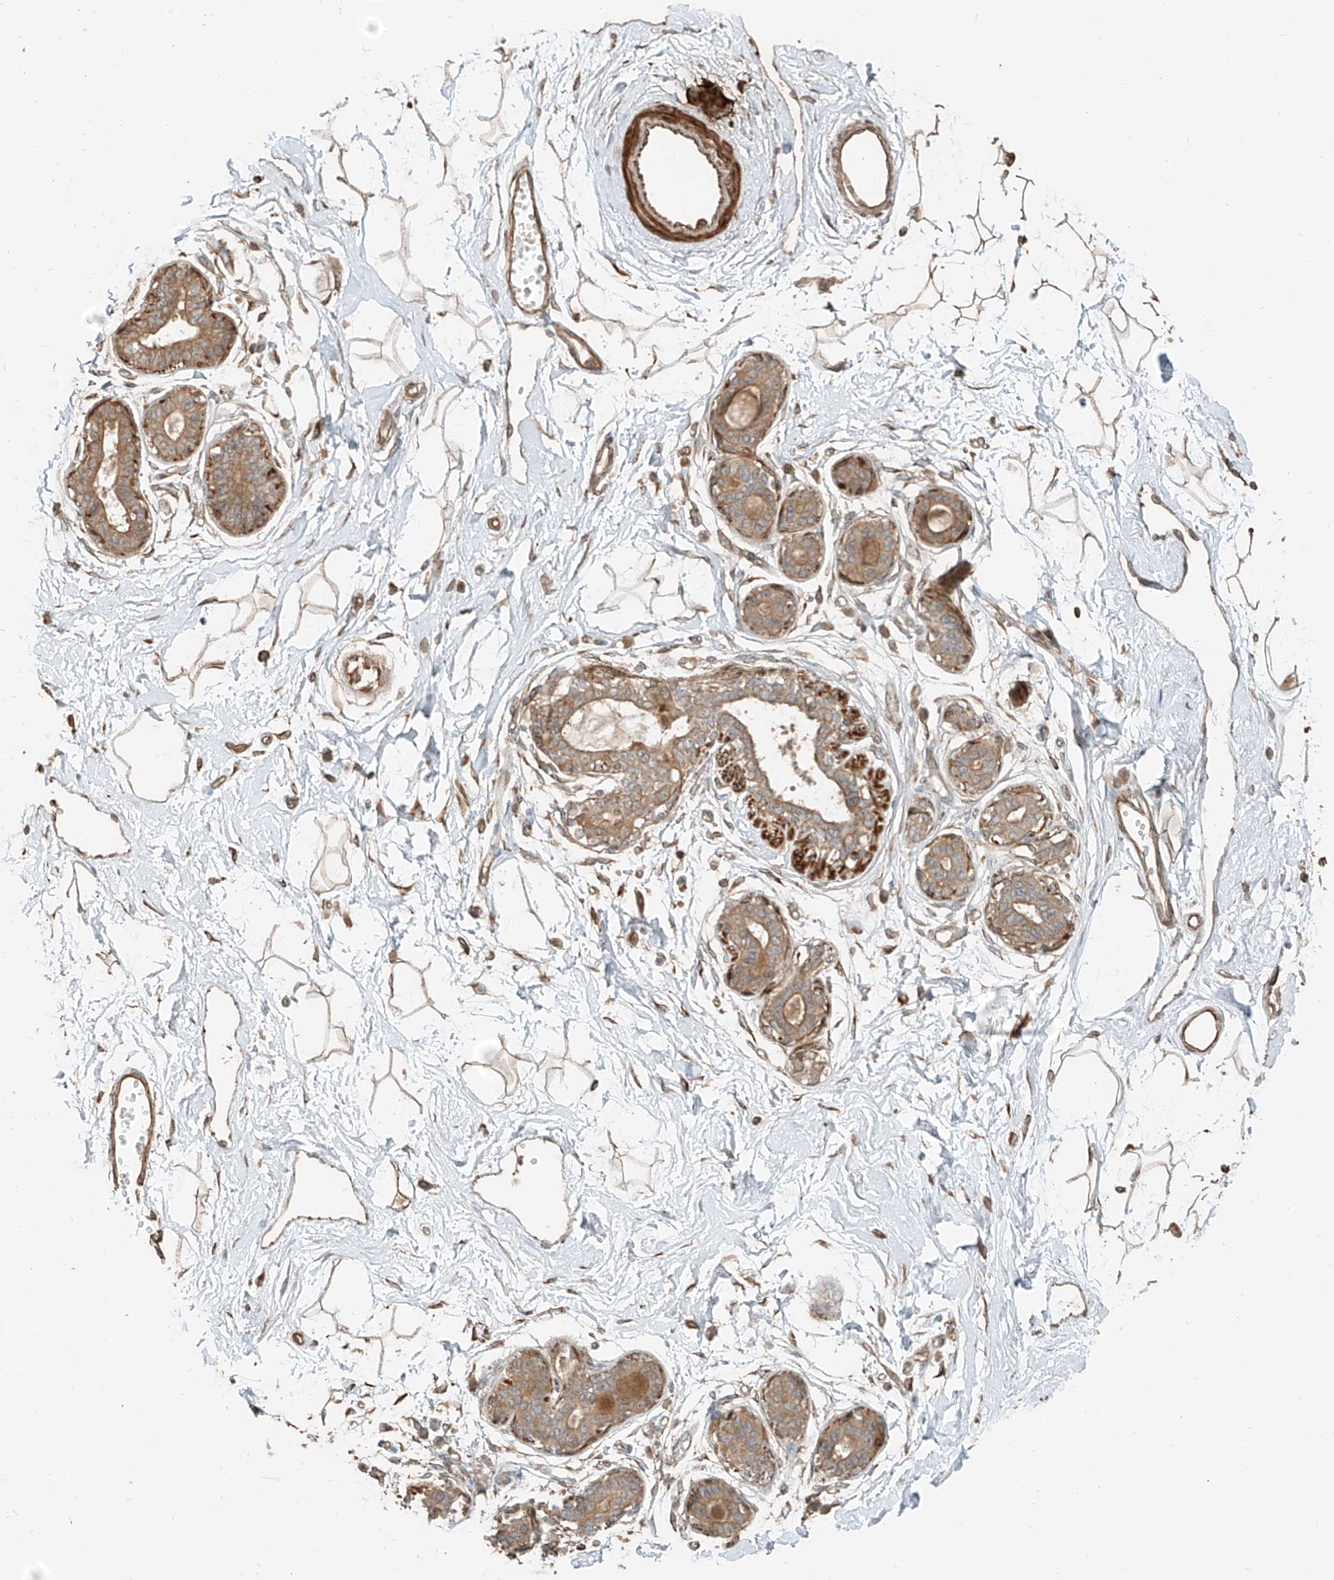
{"staining": {"intensity": "weak", "quantity": "25%-75%", "location": "cytoplasmic/membranous"}, "tissue": "breast", "cell_type": "Adipocytes", "image_type": "normal", "snomed": [{"axis": "morphology", "description": "Normal tissue, NOS"}, {"axis": "topography", "description": "Breast"}], "caption": "This histopathology image displays immunohistochemistry (IHC) staining of benign human breast, with low weak cytoplasmic/membranous staining in about 25%-75% of adipocytes.", "gene": "ANKZF1", "patient": {"sex": "female", "age": 45}}